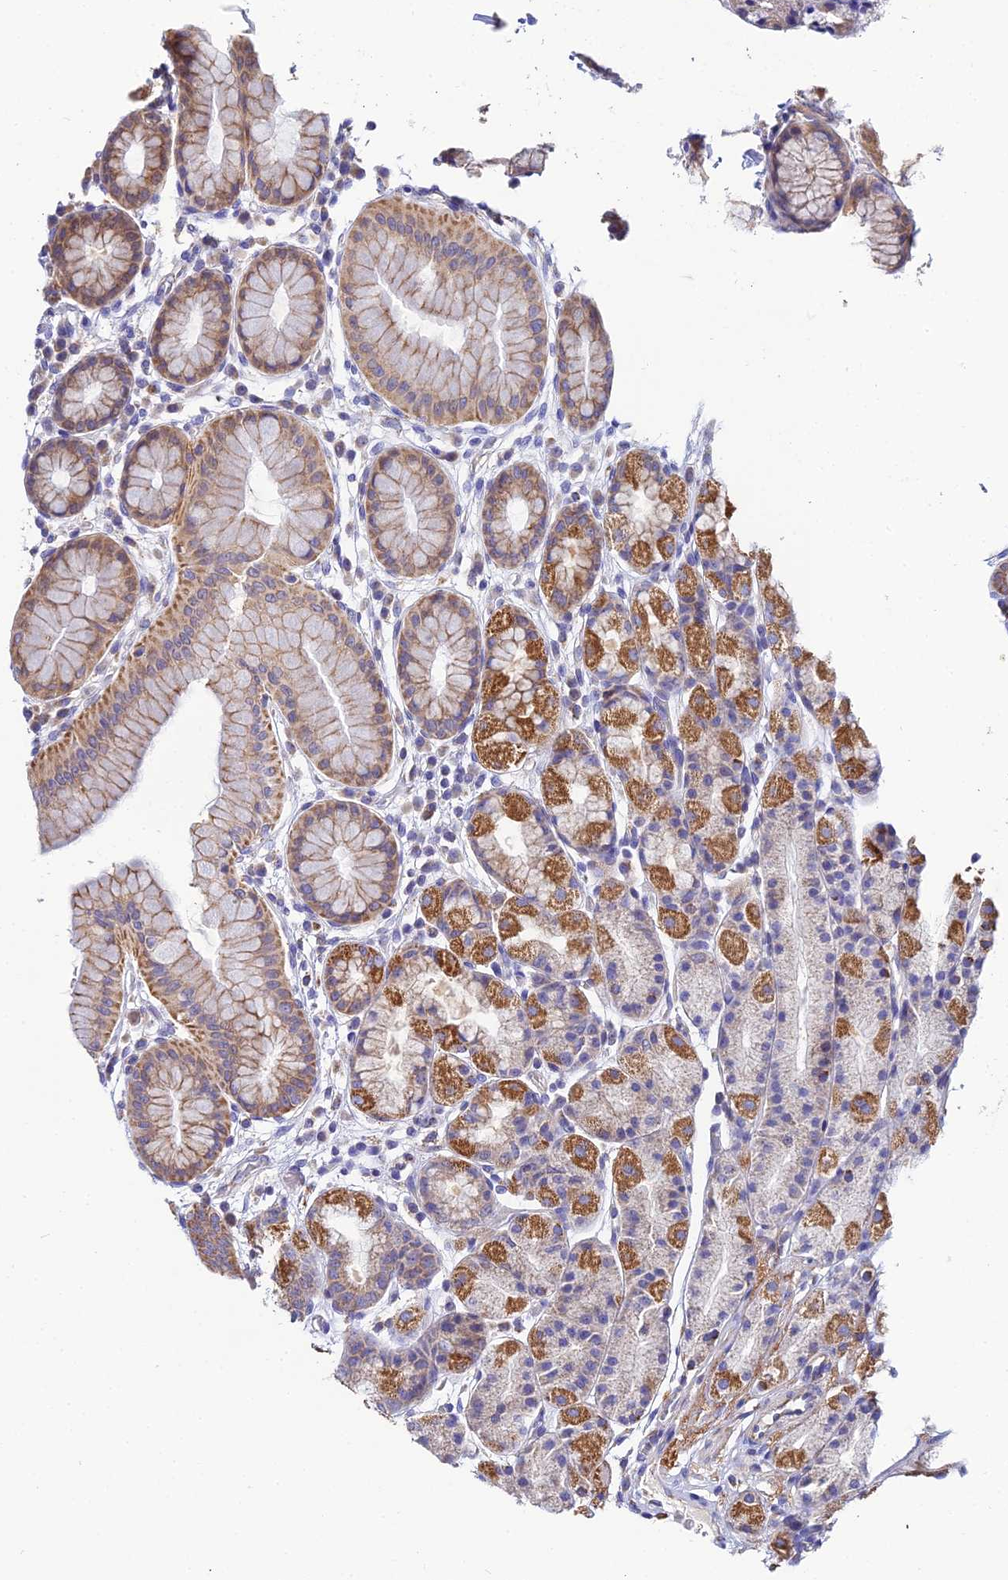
{"staining": {"intensity": "moderate", "quantity": ">75%", "location": "cytoplasmic/membranous"}, "tissue": "stomach", "cell_type": "Glandular cells", "image_type": "normal", "snomed": [{"axis": "morphology", "description": "Normal tissue, NOS"}, {"axis": "topography", "description": "Stomach, upper"}], "caption": "This is a photomicrograph of immunohistochemistry (IHC) staining of unremarkable stomach, which shows moderate positivity in the cytoplasmic/membranous of glandular cells.", "gene": "NIPSNAP3A", "patient": {"sex": "male", "age": 47}}